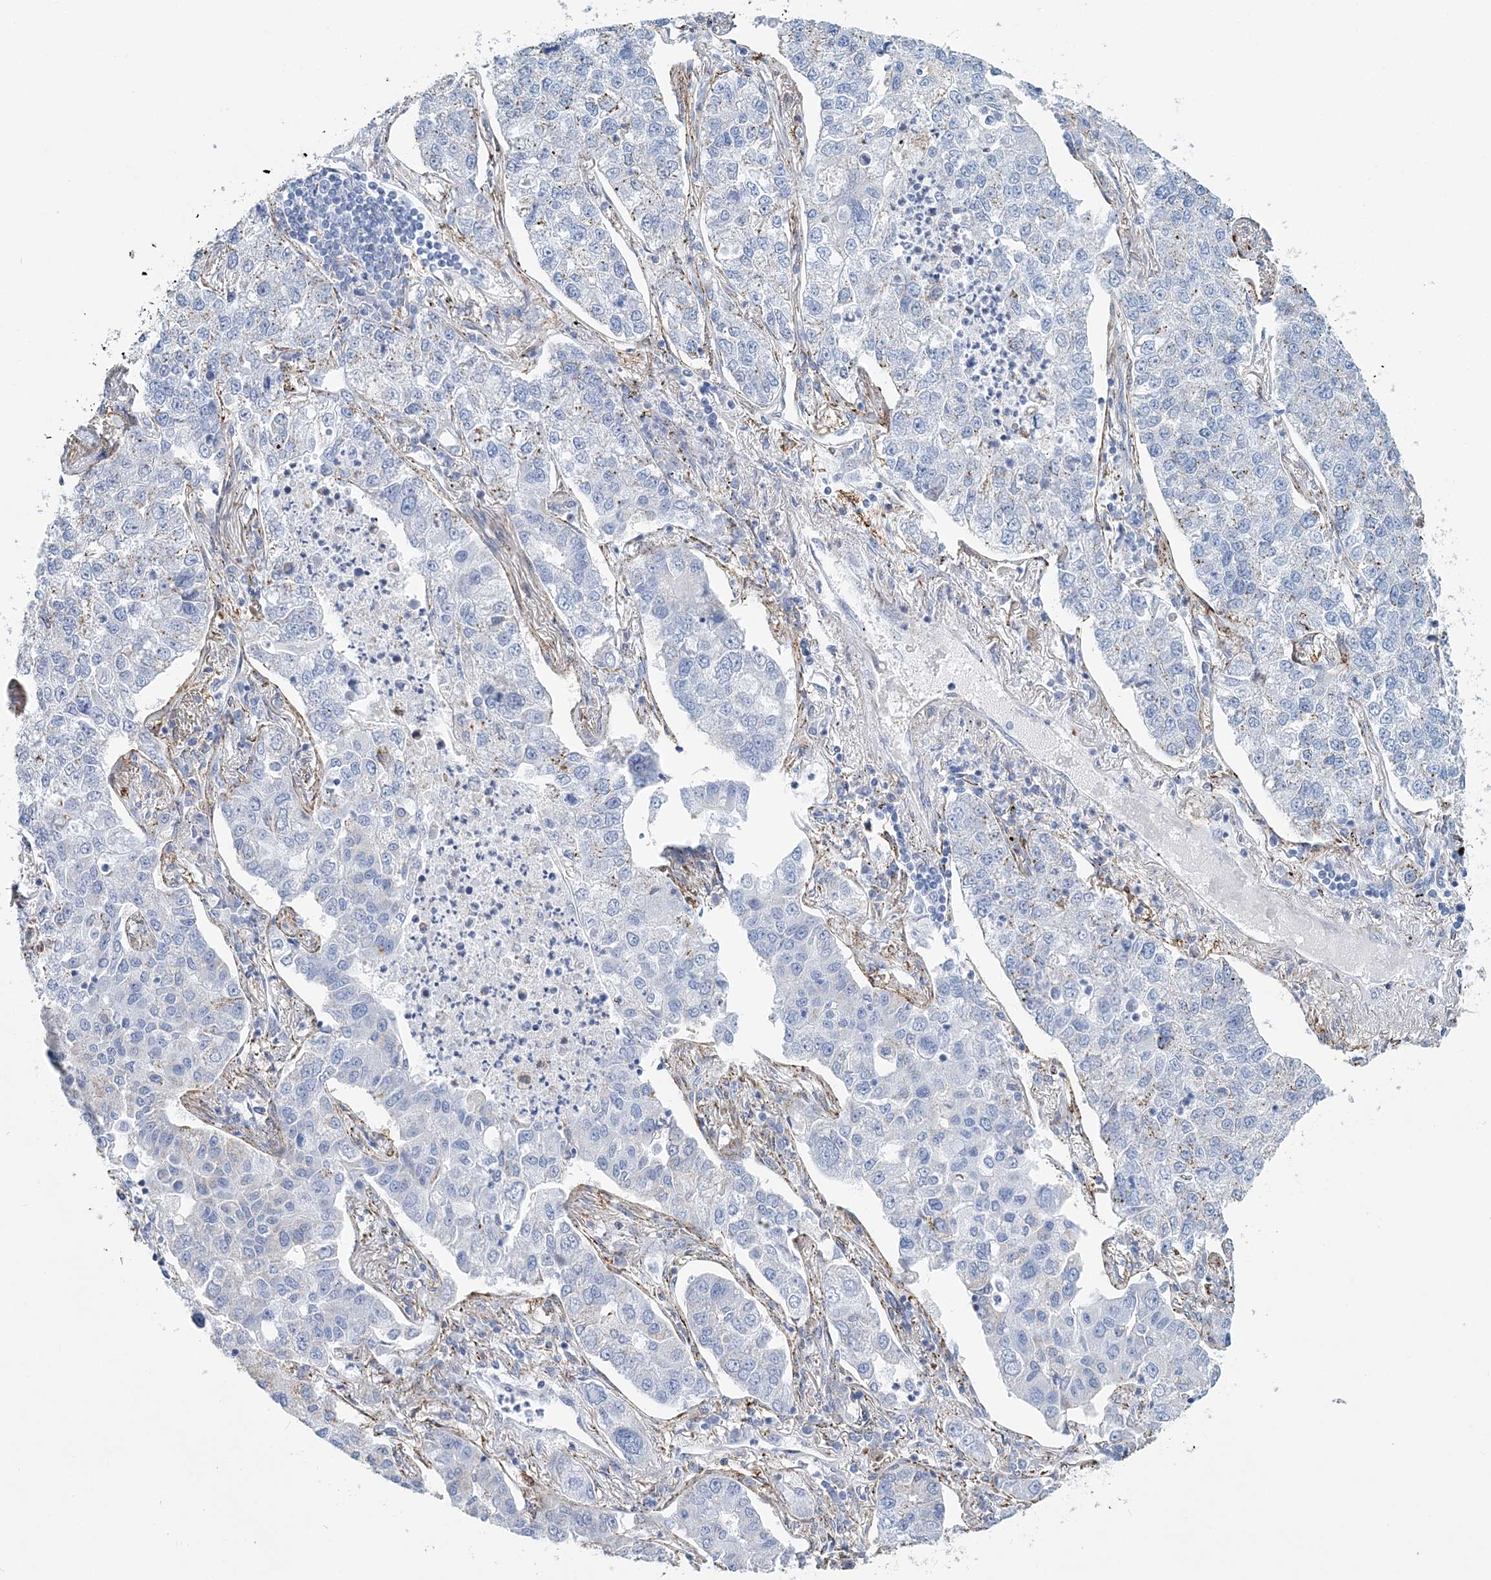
{"staining": {"intensity": "negative", "quantity": "none", "location": "none"}, "tissue": "lung cancer", "cell_type": "Tumor cells", "image_type": "cancer", "snomed": [{"axis": "morphology", "description": "Adenocarcinoma, NOS"}, {"axis": "topography", "description": "Lung"}], "caption": "Tumor cells show no significant protein expression in adenocarcinoma (lung).", "gene": "NKX6-1", "patient": {"sex": "male", "age": 49}}